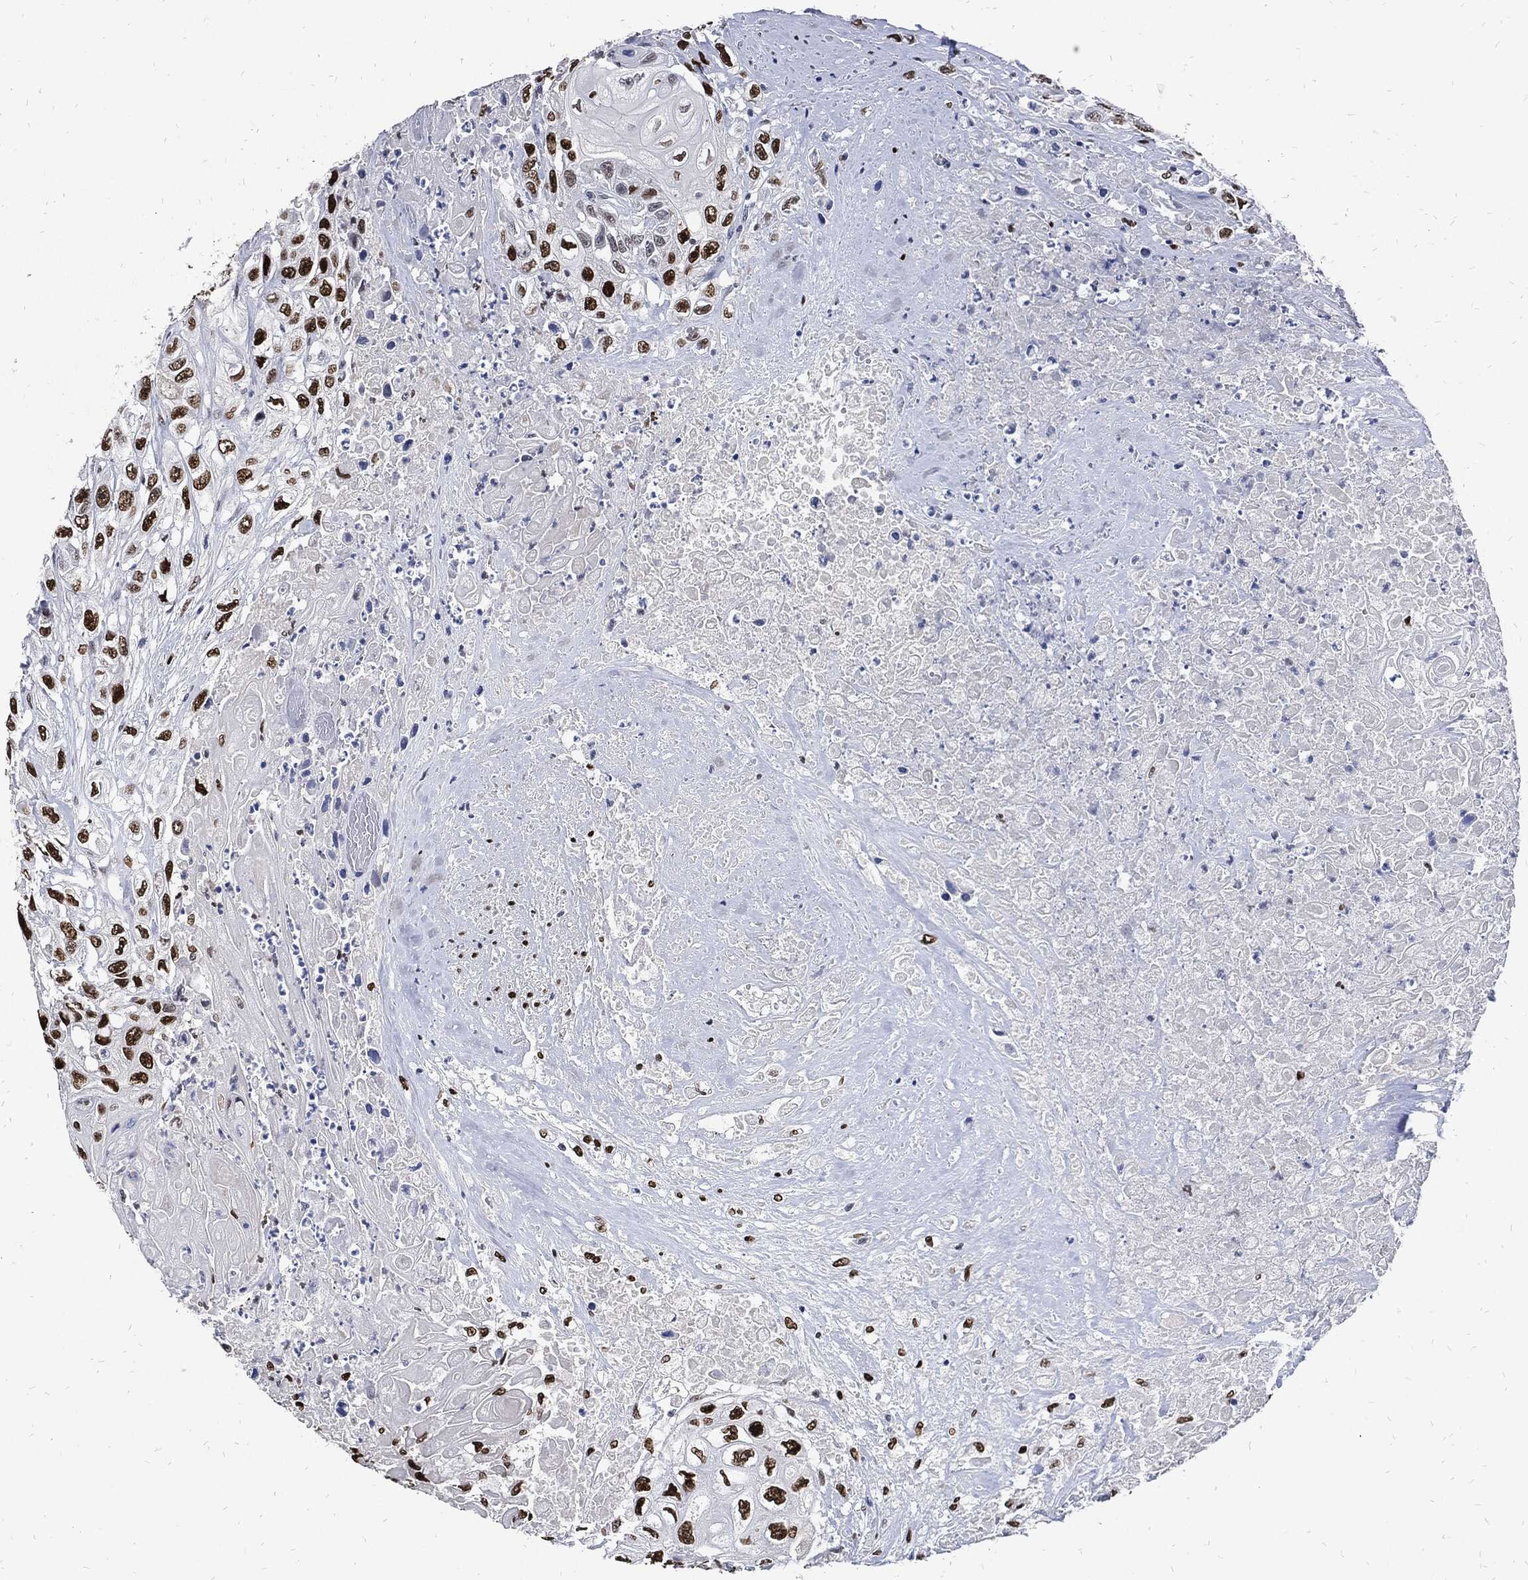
{"staining": {"intensity": "strong", "quantity": "<25%", "location": "nuclear"}, "tissue": "urothelial cancer", "cell_type": "Tumor cells", "image_type": "cancer", "snomed": [{"axis": "morphology", "description": "Urothelial carcinoma, High grade"}, {"axis": "topography", "description": "Urinary bladder"}], "caption": "An IHC image of tumor tissue is shown. Protein staining in brown labels strong nuclear positivity in high-grade urothelial carcinoma within tumor cells. (DAB (3,3'-diaminobenzidine) = brown stain, brightfield microscopy at high magnification).", "gene": "JUN", "patient": {"sex": "female", "age": 56}}